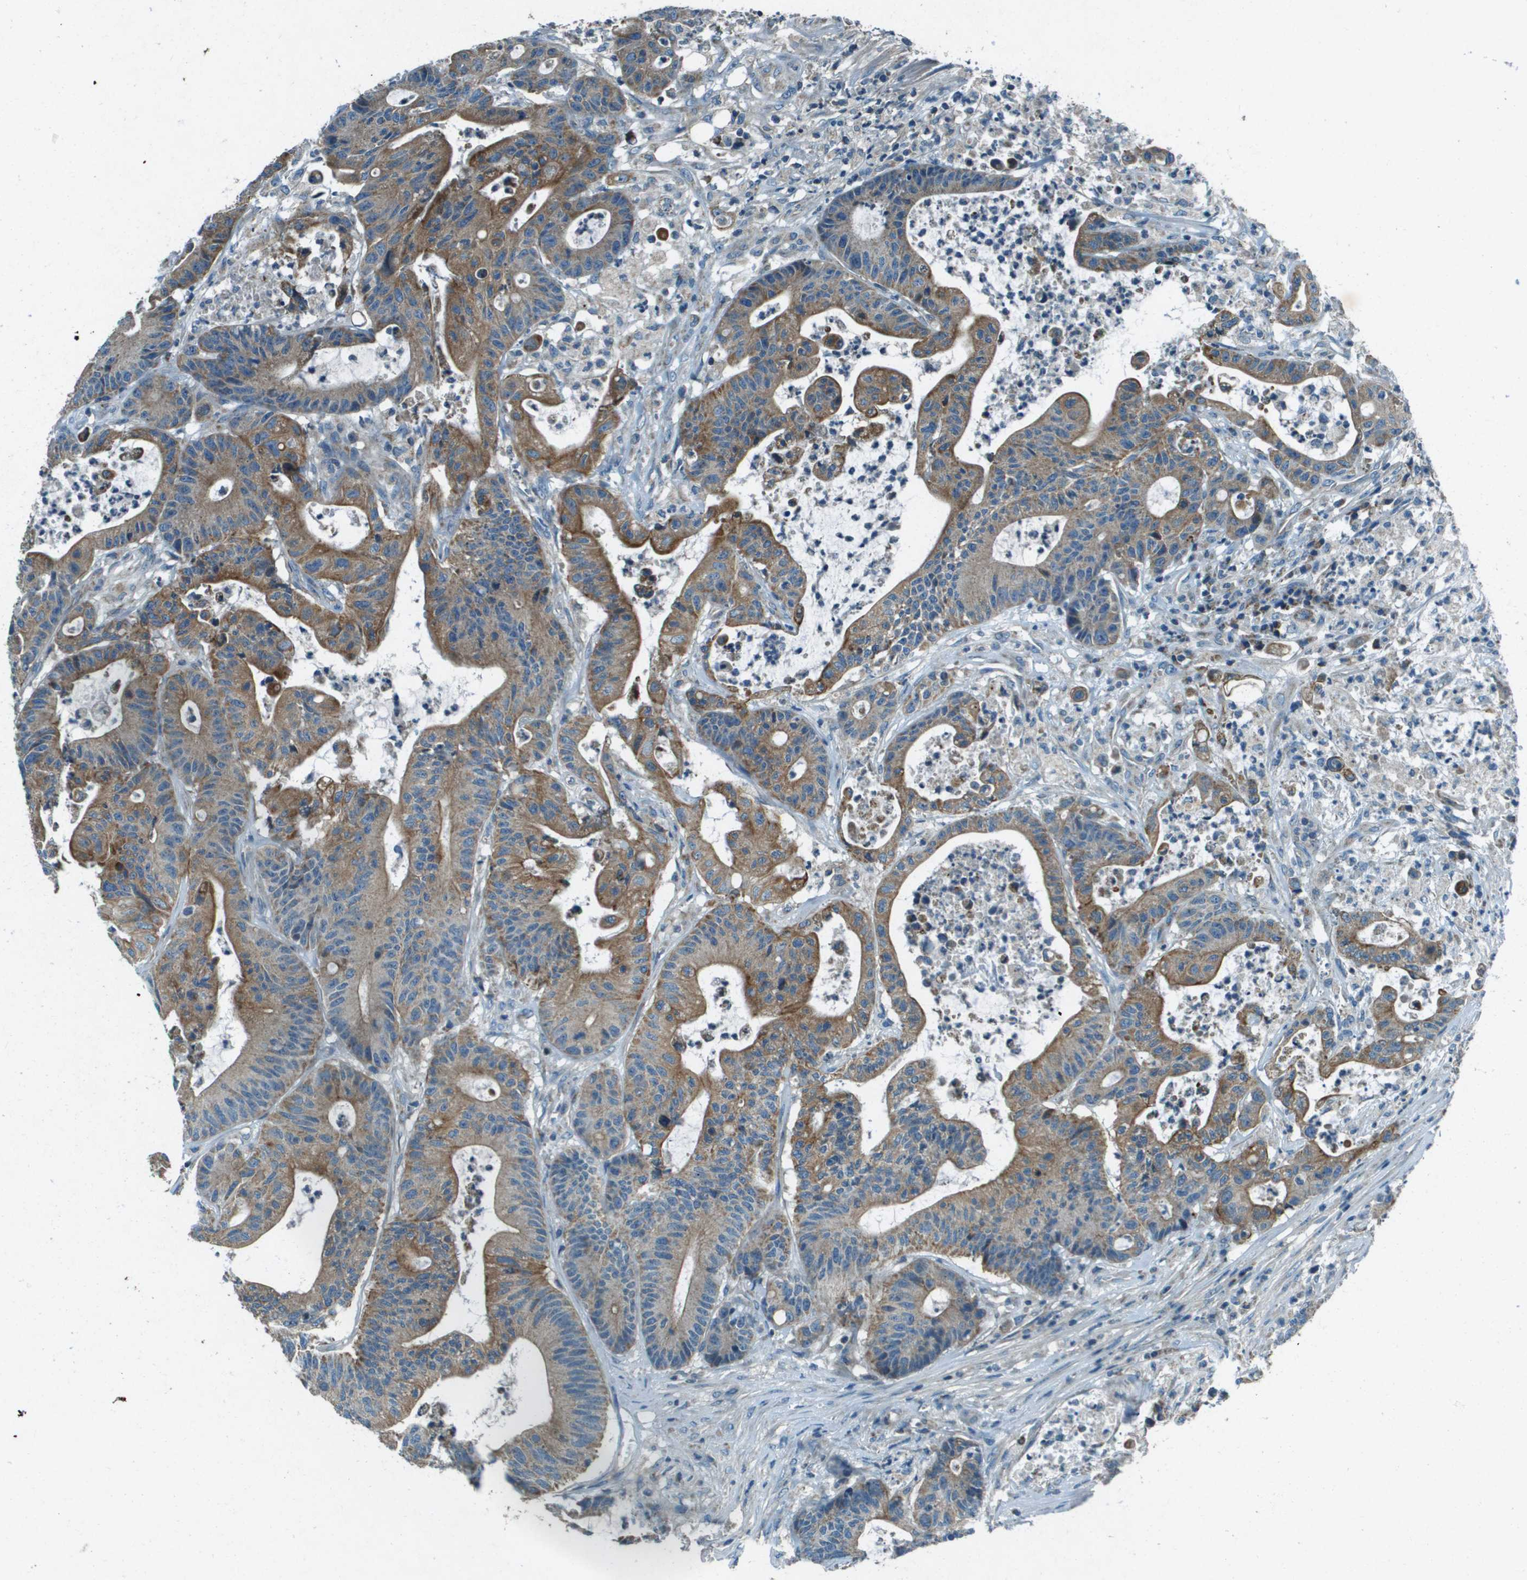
{"staining": {"intensity": "moderate", "quantity": ">75%", "location": "cytoplasmic/membranous"}, "tissue": "colorectal cancer", "cell_type": "Tumor cells", "image_type": "cancer", "snomed": [{"axis": "morphology", "description": "Adenocarcinoma, NOS"}, {"axis": "topography", "description": "Colon"}], "caption": "Protein analysis of colorectal cancer tissue displays moderate cytoplasmic/membranous expression in approximately >75% of tumor cells. The protein of interest is shown in brown color, while the nuclei are stained blue.", "gene": "MIGA1", "patient": {"sex": "female", "age": 84}}